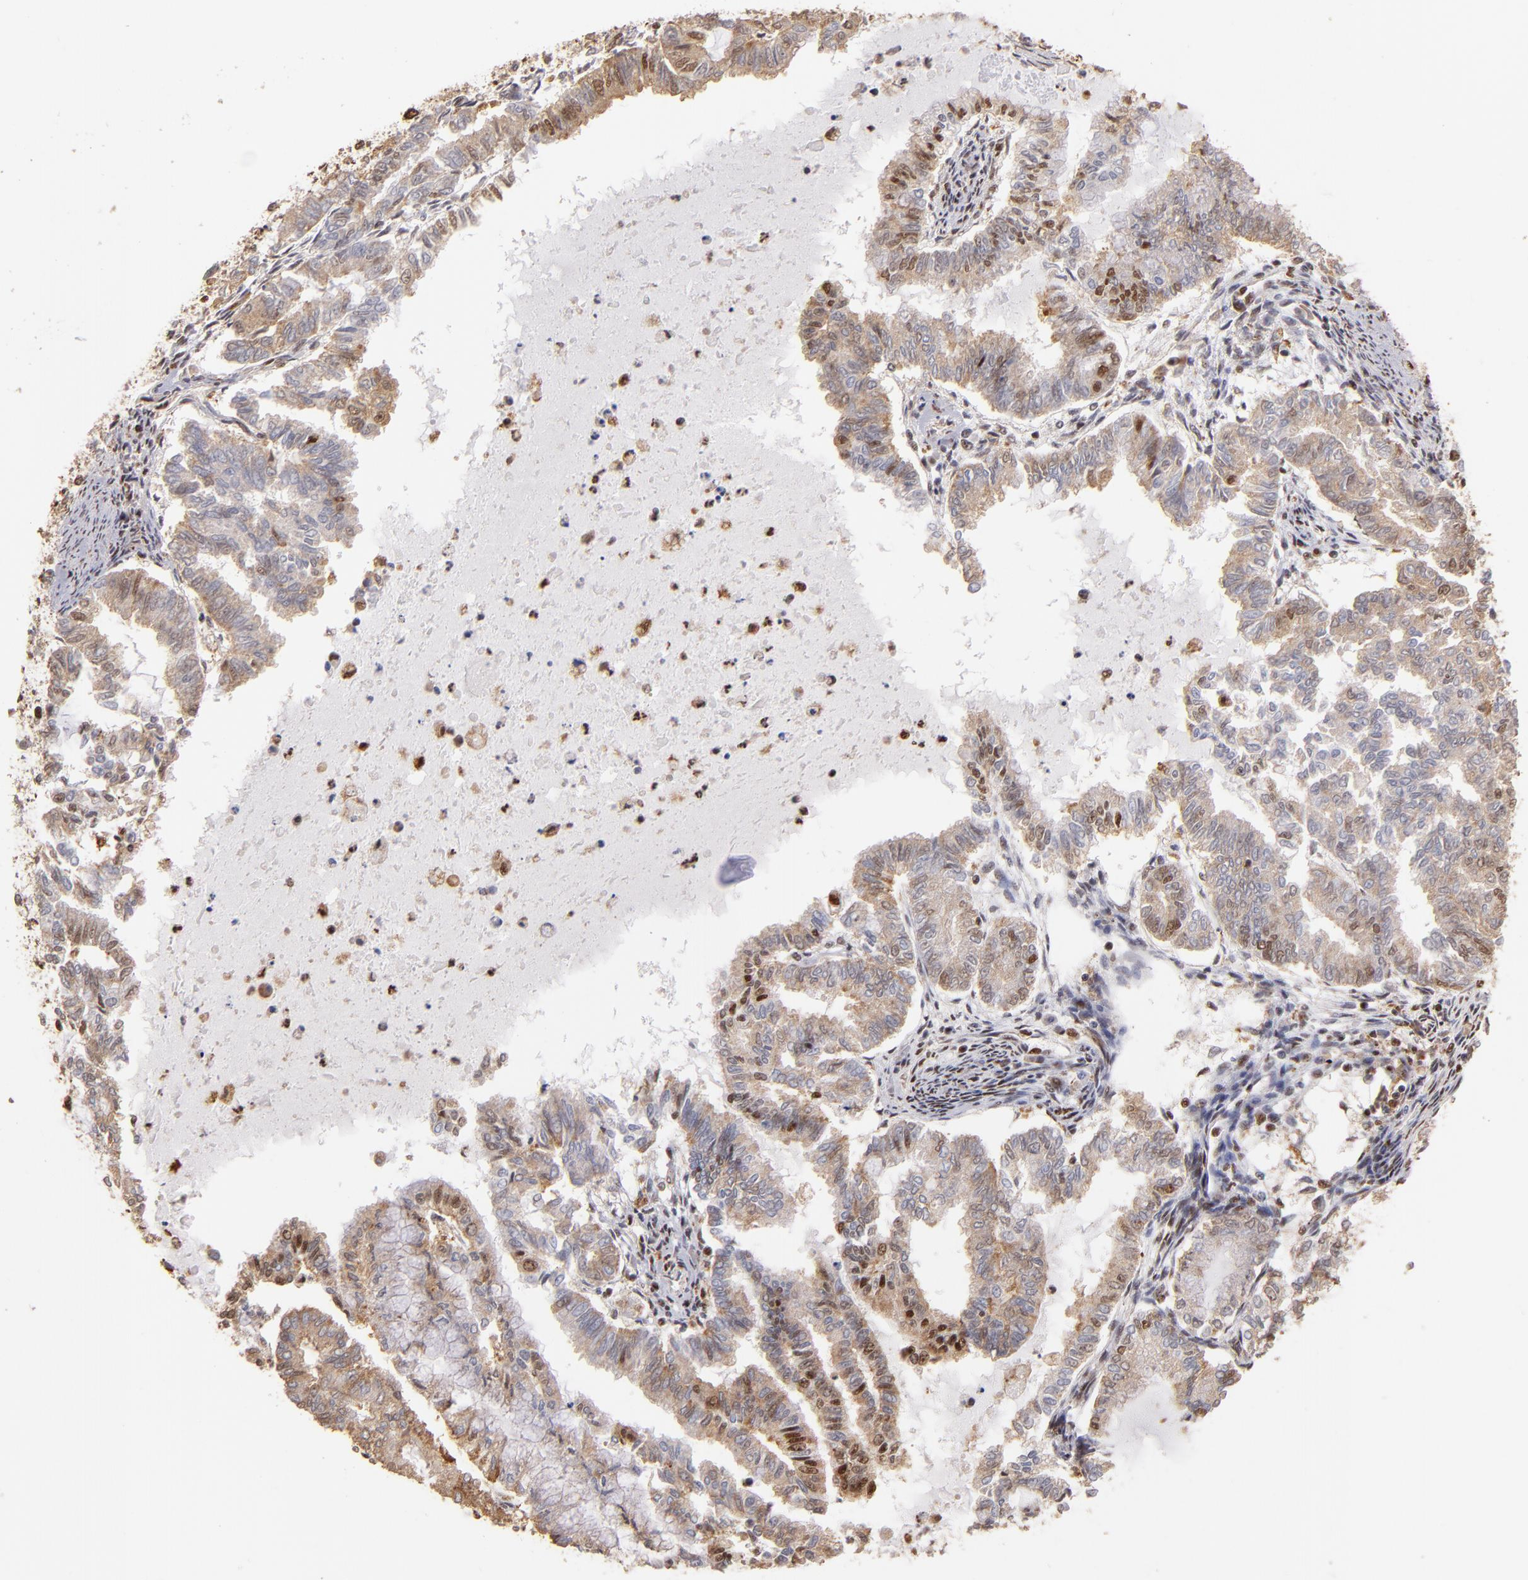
{"staining": {"intensity": "weak", "quantity": ">75%", "location": "cytoplasmic/membranous"}, "tissue": "endometrial cancer", "cell_type": "Tumor cells", "image_type": "cancer", "snomed": [{"axis": "morphology", "description": "Adenocarcinoma, NOS"}, {"axis": "topography", "description": "Endometrium"}], "caption": "A low amount of weak cytoplasmic/membranous staining is appreciated in about >75% of tumor cells in endometrial cancer tissue.", "gene": "SP1", "patient": {"sex": "female", "age": 79}}